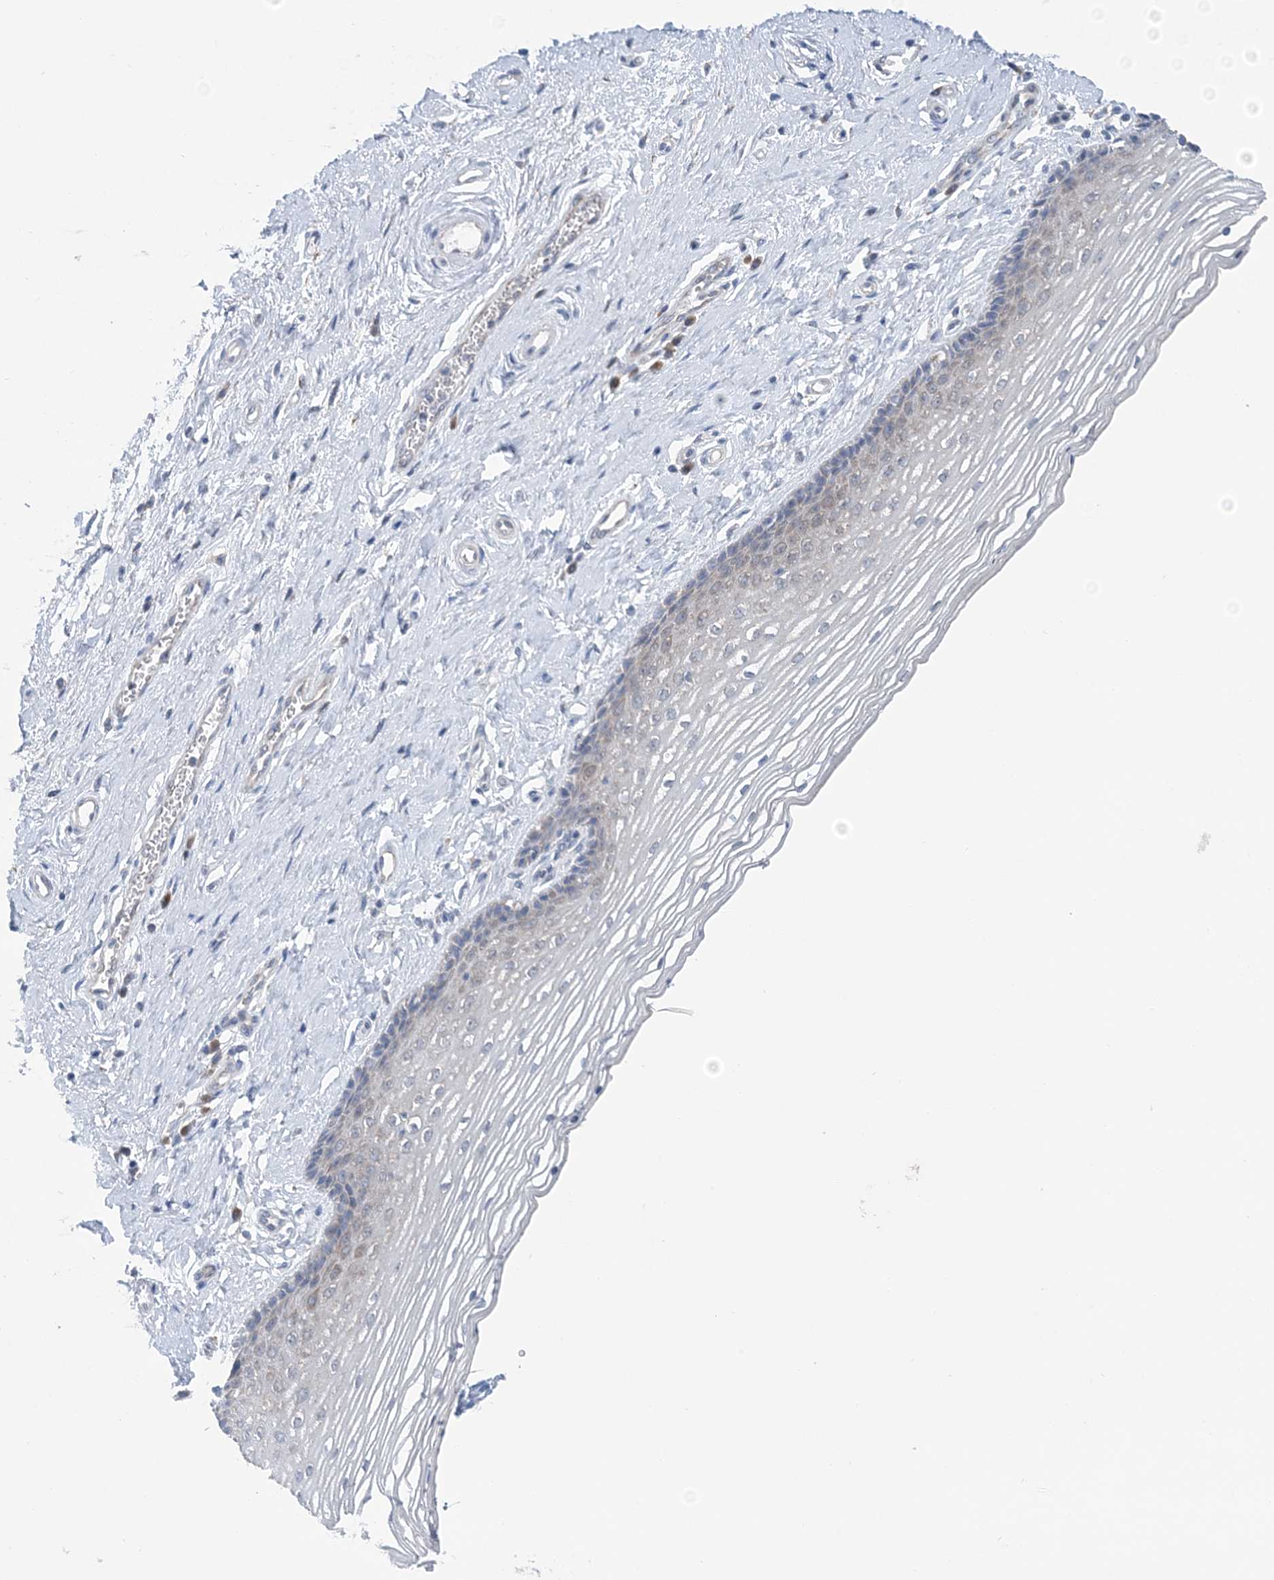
{"staining": {"intensity": "weak", "quantity": "<25%", "location": "cytoplasmic/membranous"}, "tissue": "vagina", "cell_type": "Squamous epithelial cells", "image_type": "normal", "snomed": [{"axis": "morphology", "description": "Normal tissue, NOS"}, {"axis": "topography", "description": "Vagina"}], "caption": "Immunohistochemical staining of unremarkable vagina reveals no significant expression in squamous epithelial cells. (DAB IHC with hematoxylin counter stain).", "gene": "COPE", "patient": {"sex": "female", "age": 46}}